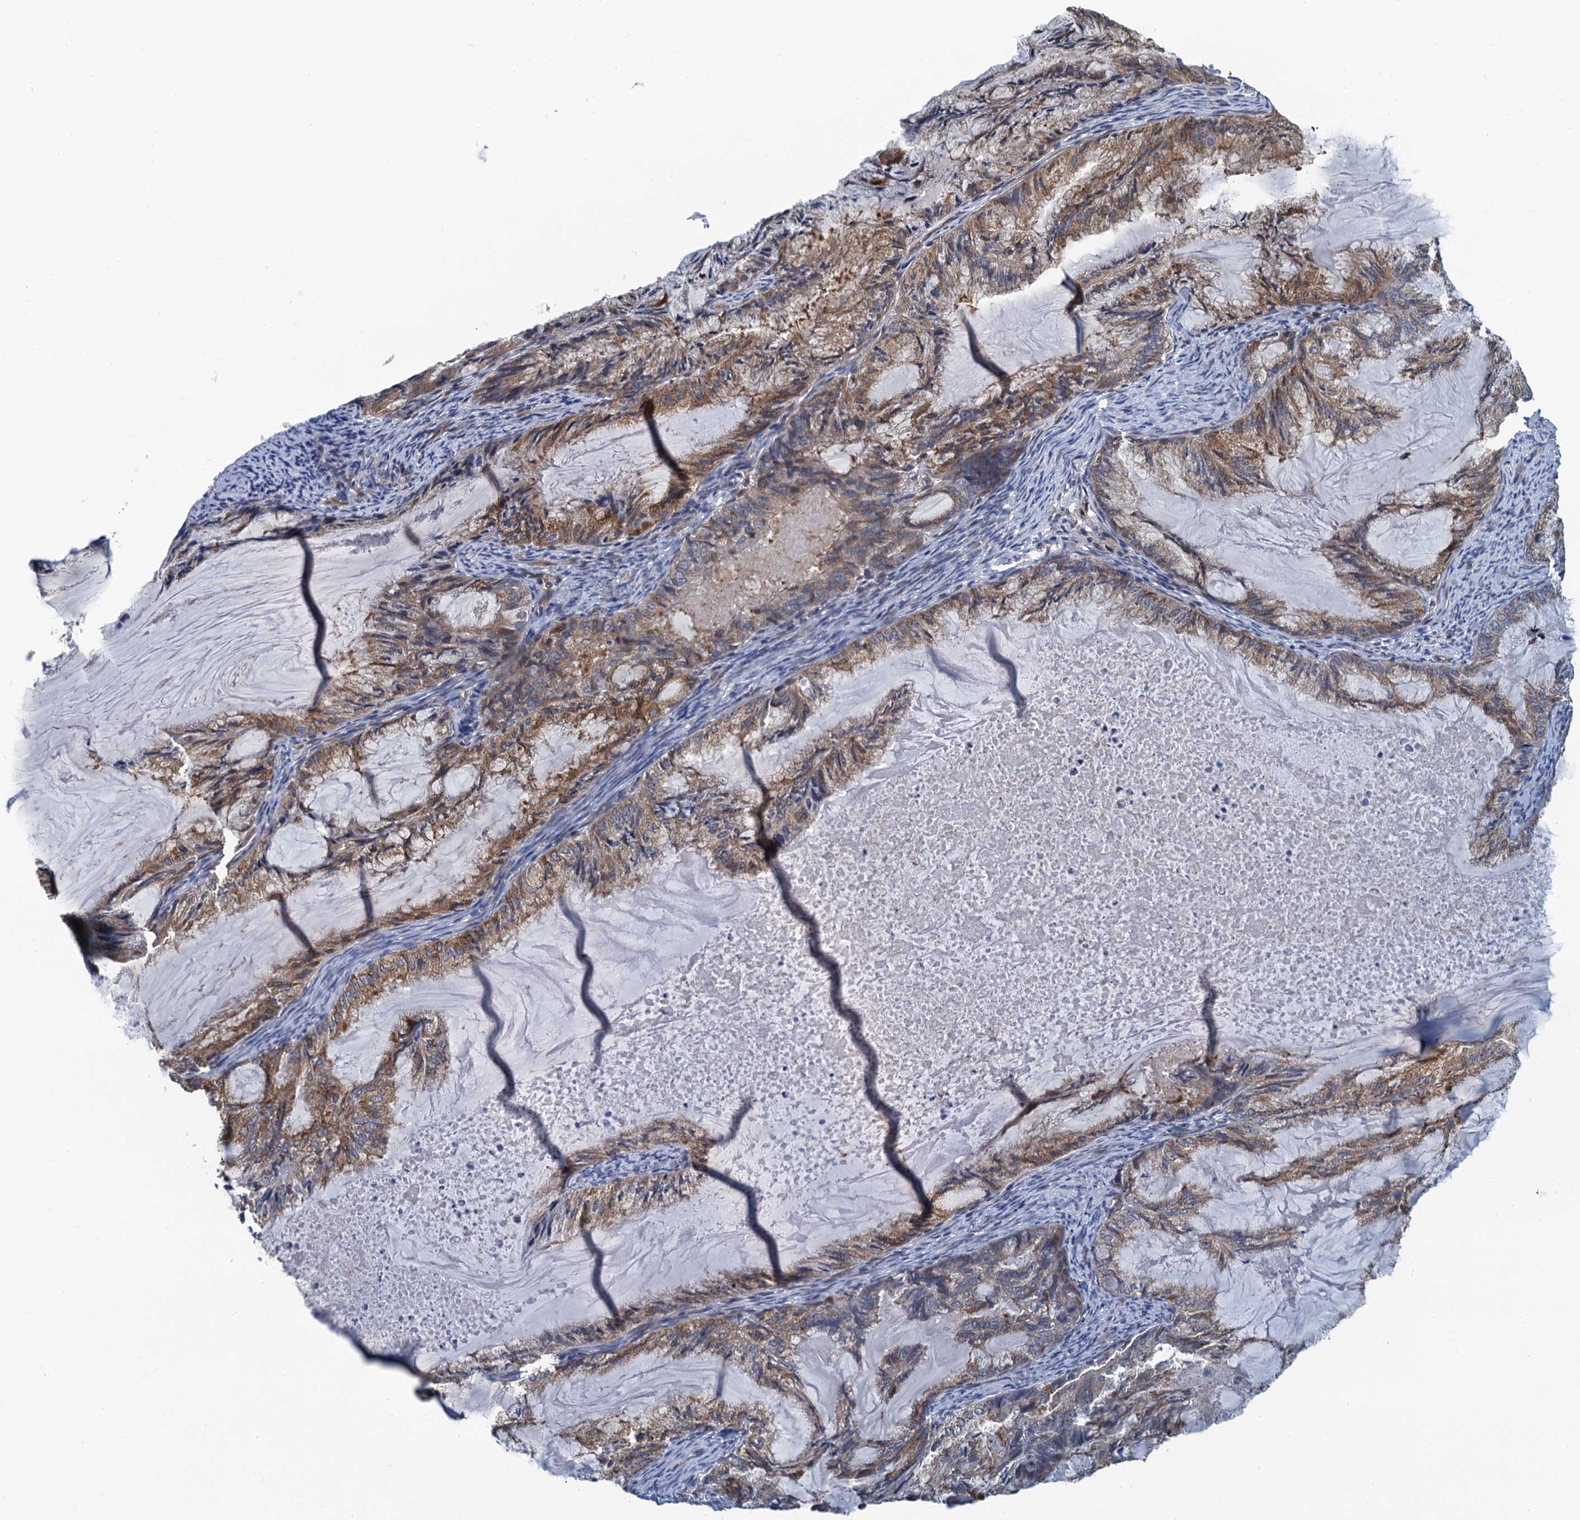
{"staining": {"intensity": "moderate", "quantity": "25%-75%", "location": "cytoplasmic/membranous"}, "tissue": "endometrial cancer", "cell_type": "Tumor cells", "image_type": "cancer", "snomed": [{"axis": "morphology", "description": "Adenocarcinoma, NOS"}, {"axis": "topography", "description": "Endometrium"}], "caption": "Endometrial cancer stained with a protein marker displays moderate staining in tumor cells.", "gene": "RNF125", "patient": {"sex": "female", "age": 86}}